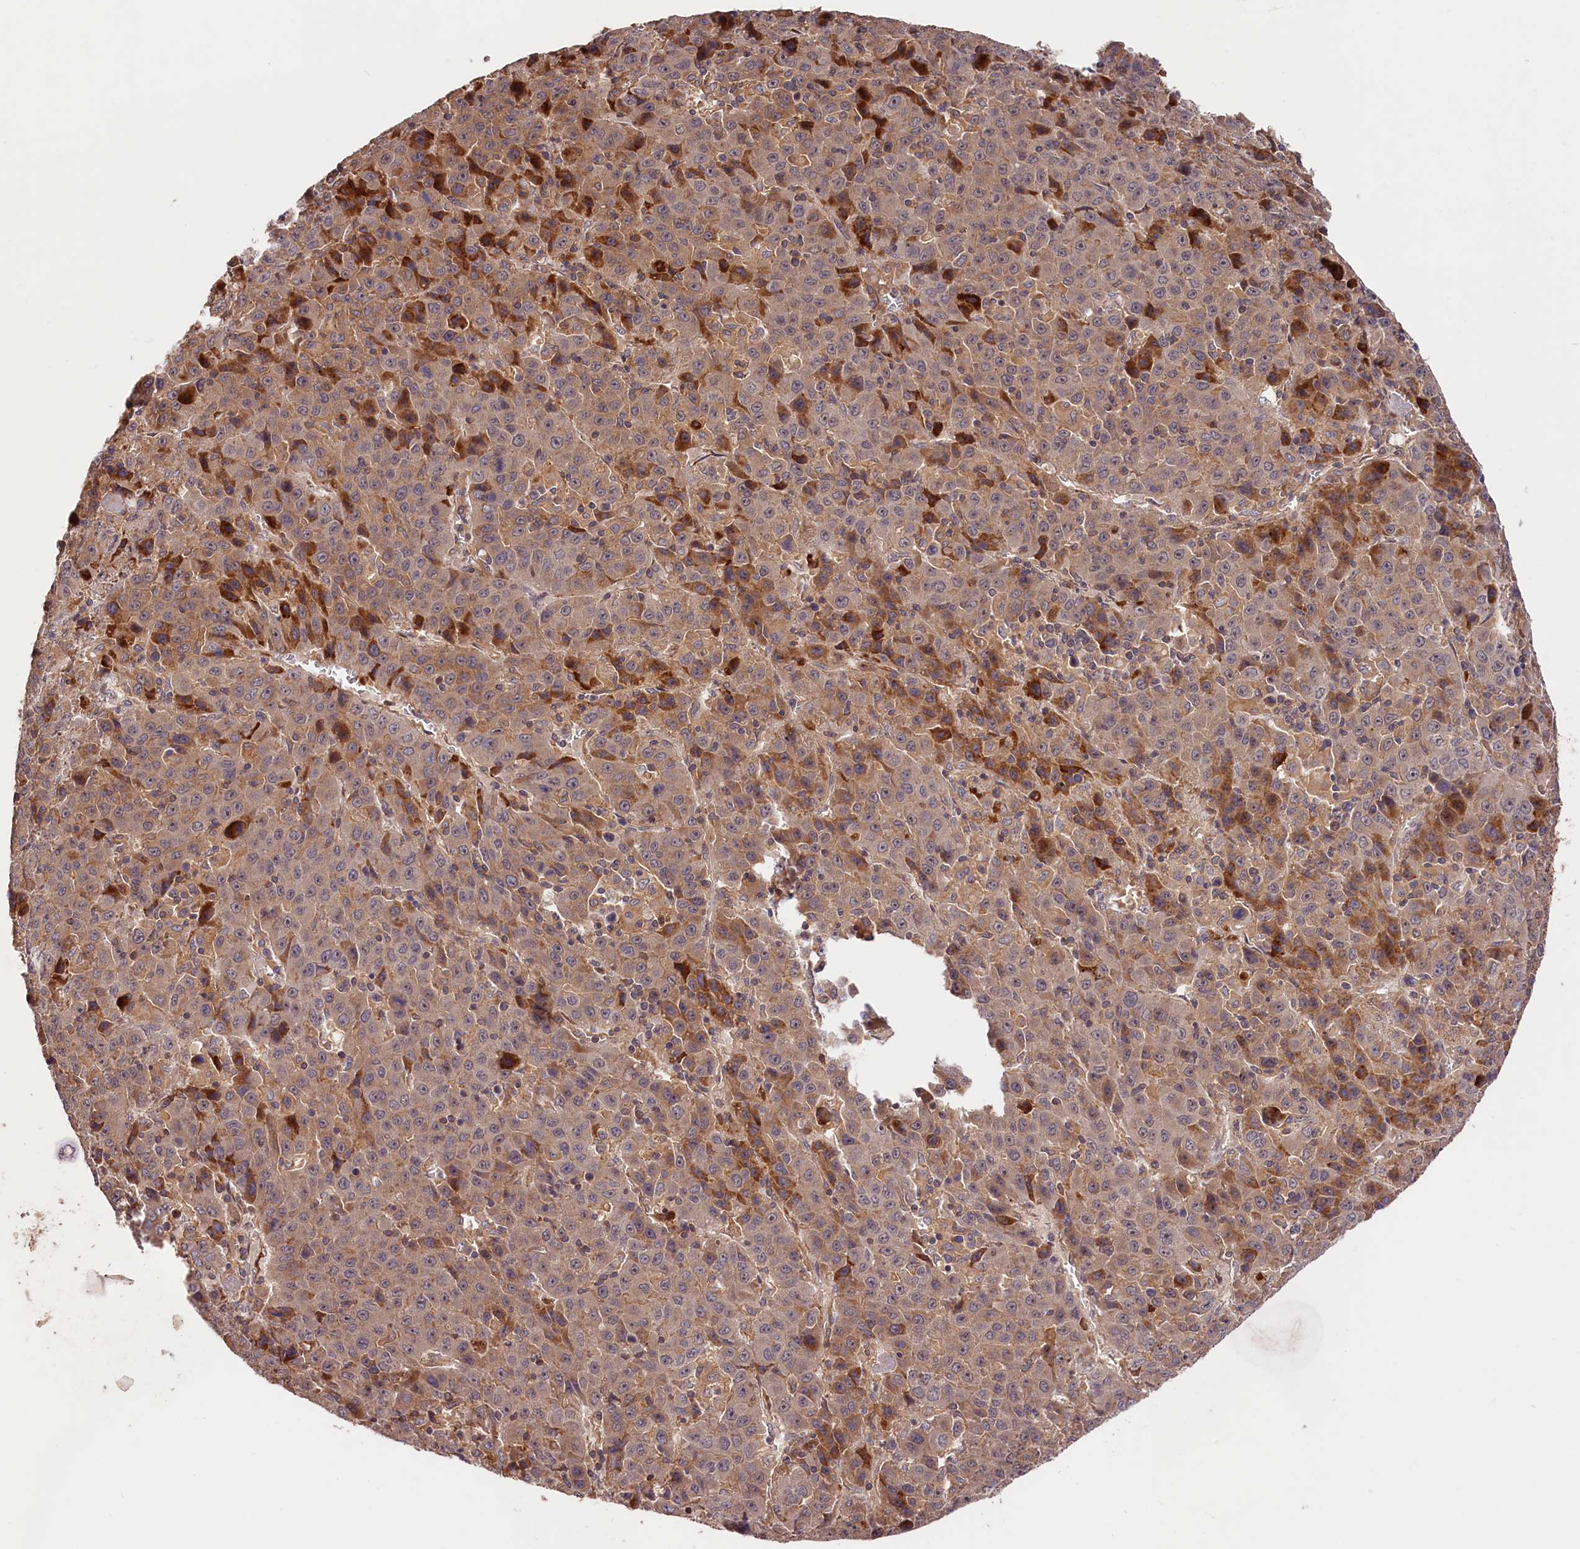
{"staining": {"intensity": "weak", "quantity": ">75%", "location": "cytoplasmic/membranous"}, "tissue": "liver cancer", "cell_type": "Tumor cells", "image_type": "cancer", "snomed": [{"axis": "morphology", "description": "Carcinoma, Hepatocellular, NOS"}, {"axis": "topography", "description": "Liver"}], "caption": "Immunohistochemistry image of human liver hepatocellular carcinoma stained for a protein (brown), which displays low levels of weak cytoplasmic/membranous positivity in about >75% of tumor cells.", "gene": "CACNA1H", "patient": {"sex": "female", "age": 53}}